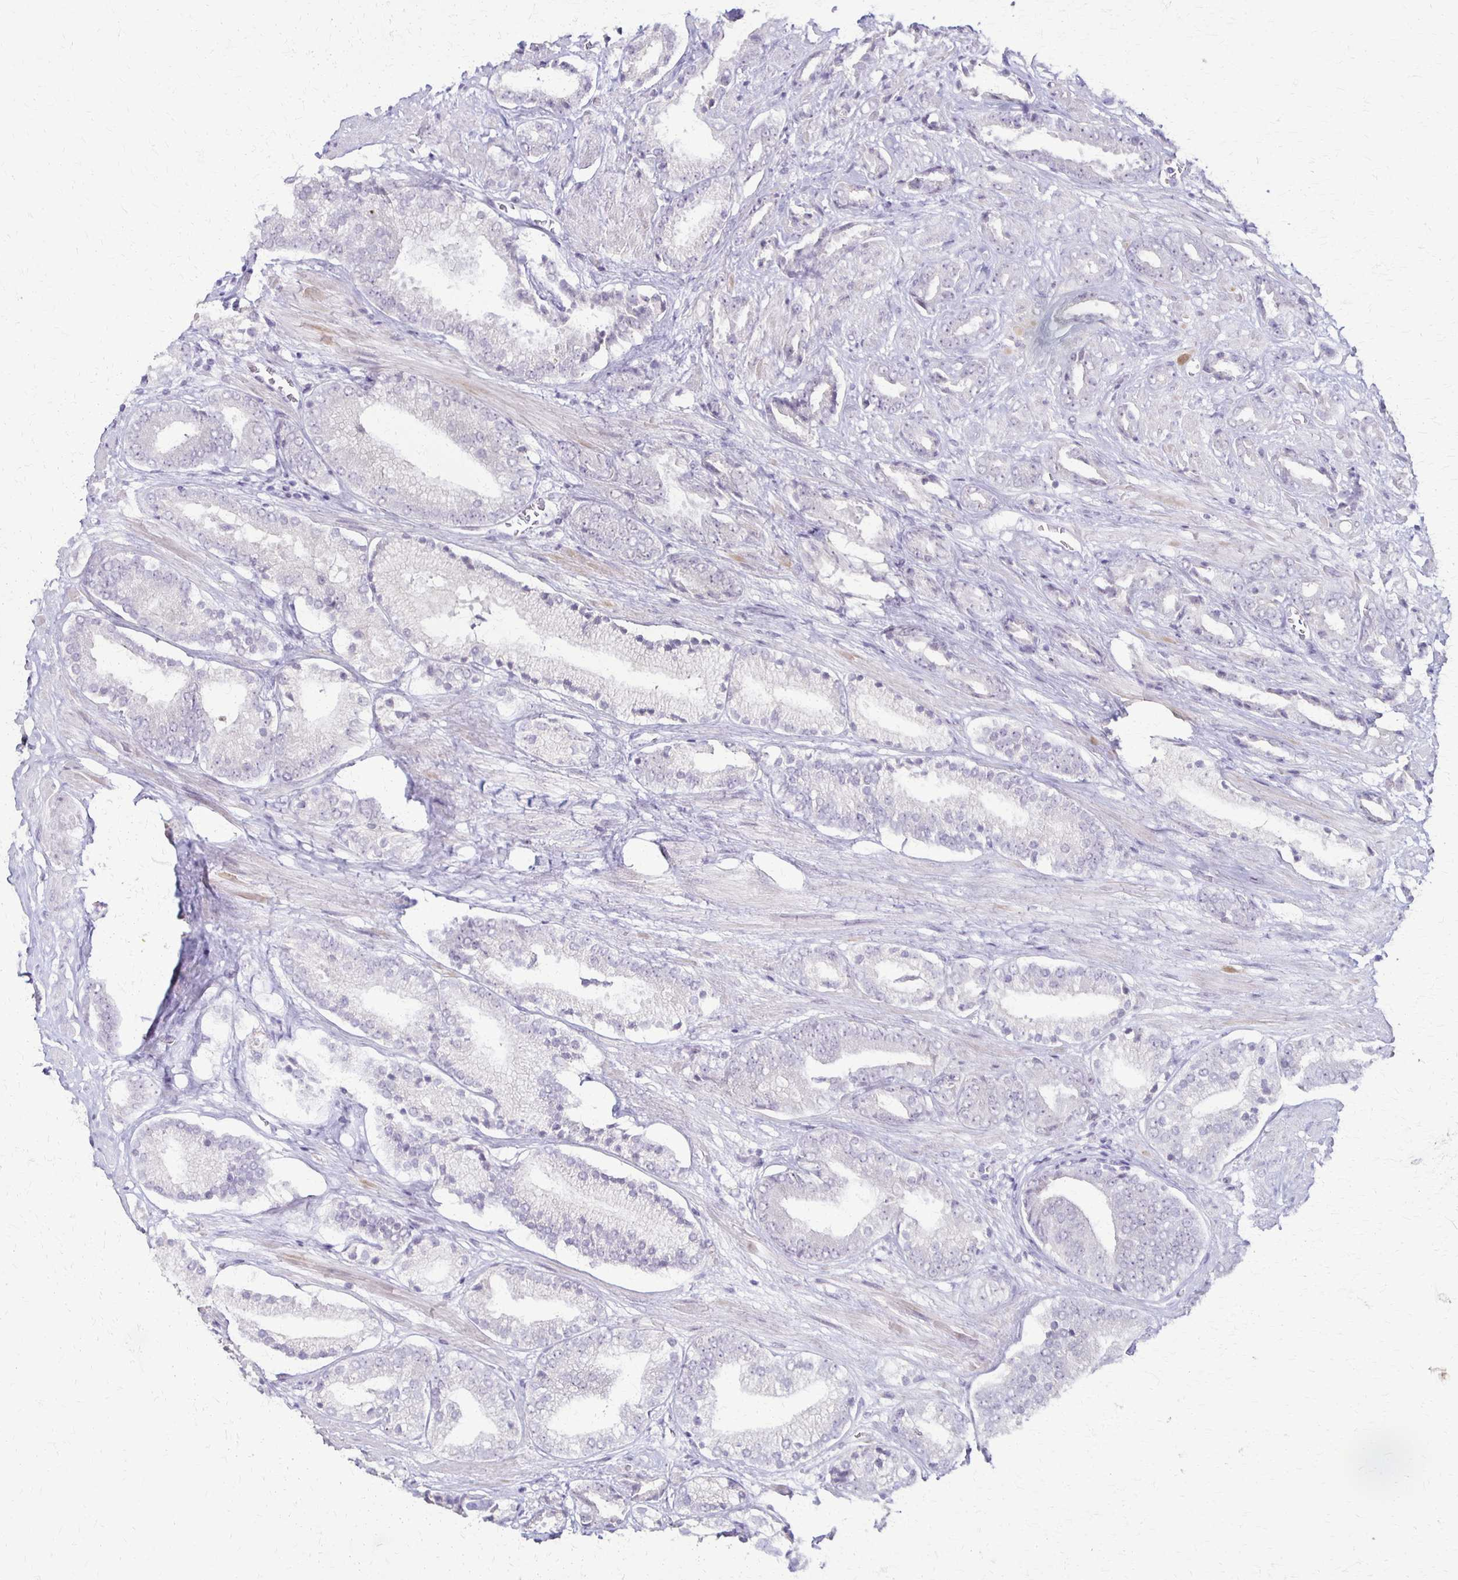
{"staining": {"intensity": "negative", "quantity": "none", "location": "none"}, "tissue": "prostate cancer", "cell_type": "Tumor cells", "image_type": "cancer", "snomed": [{"axis": "morphology", "description": "Adenocarcinoma, High grade"}, {"axis": "topography", "description": "Prostate"}], "caption": "High magnification brightfield microscopy of prostate cancer stained with DAB (brown) and counterstained with hematoxylin (blue): tumor cells show no significant positivity.", "gene": "SLC35E2B", "patient": {"sex": "male", "age": 56}}